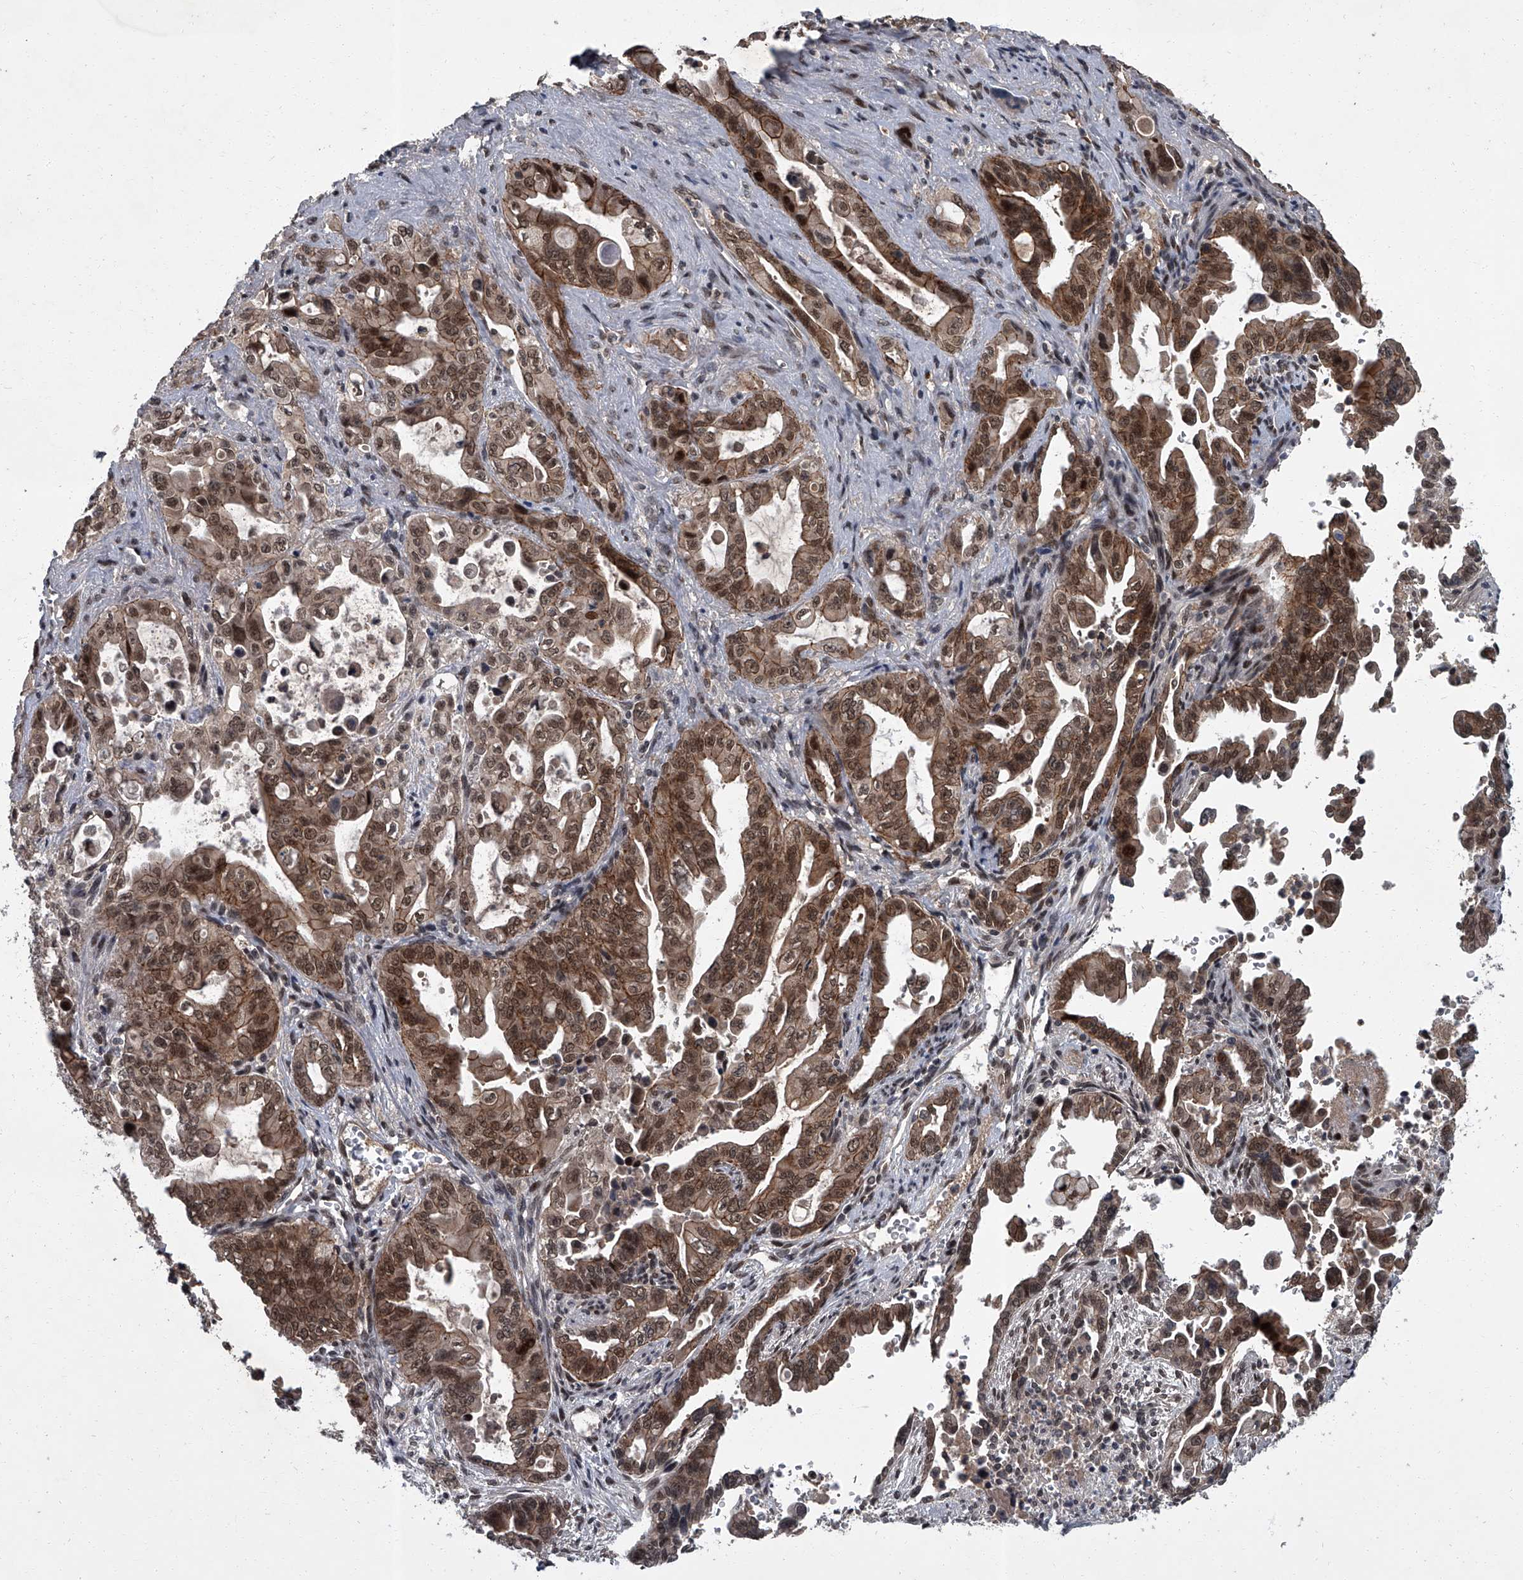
{"staining": {"intensity": "moderate", "quantity": ">75%", "location": "cytoplasmic/membranous,nuclear"}, "tissue": "pancreatic cancer", "cell_type": "Tumor cells", "image_type": "cancer", "snomed": [{"axis": "morphology", "description": "Adenocarcinoma, NOS"}, {"axis": "topography", "description": "Pancreas"}], "caption": "Immunohistochemistry (IHC) of human pancreatic cancer reveals medium levels of moderate cytoplasmic/membranous and nuclear staining in approximately >75% of tumor cells.", "gene": "ZNF518B", "patient": {"sex": "male", "age": 70}}